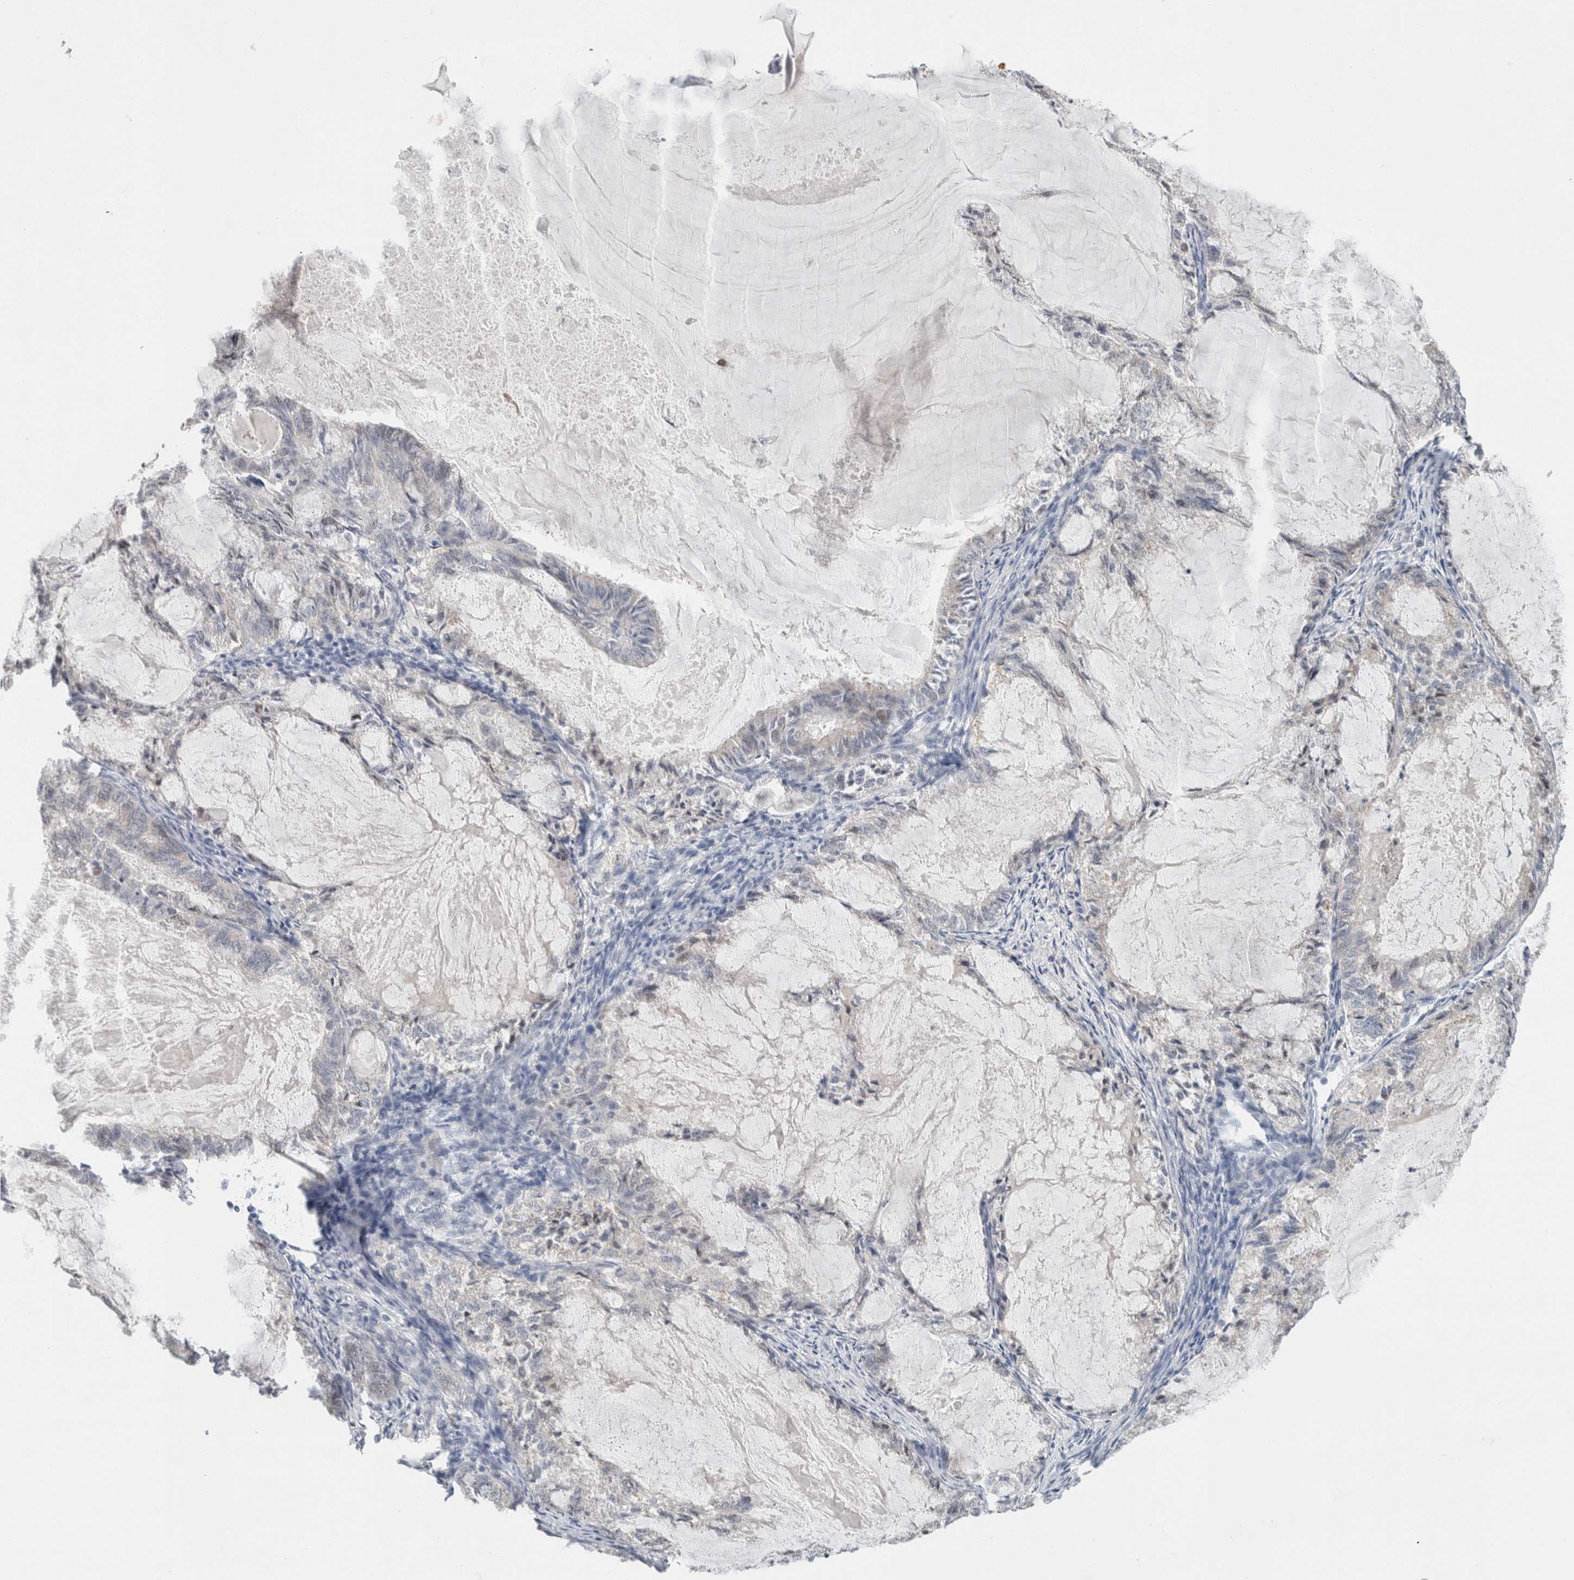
{"staining": {"intensity": "negative", "quantity": "none", "location": "none"}, "tissue": "endometrial cancer", "cell_type": "Tumor cells", "image_type": "cancer", "snomed": [{"axis": "morphology", "description": "Adenocarcinoma, NOS"}, {"axis": "topography", "description": "Endometrium"}], "caption": "Histopathology image shows no significant protein staining in tumor cells of adenocarcinoma (endometrial).", "gene": "CRAT", "patient": {"sex": "female", "age": 86}}